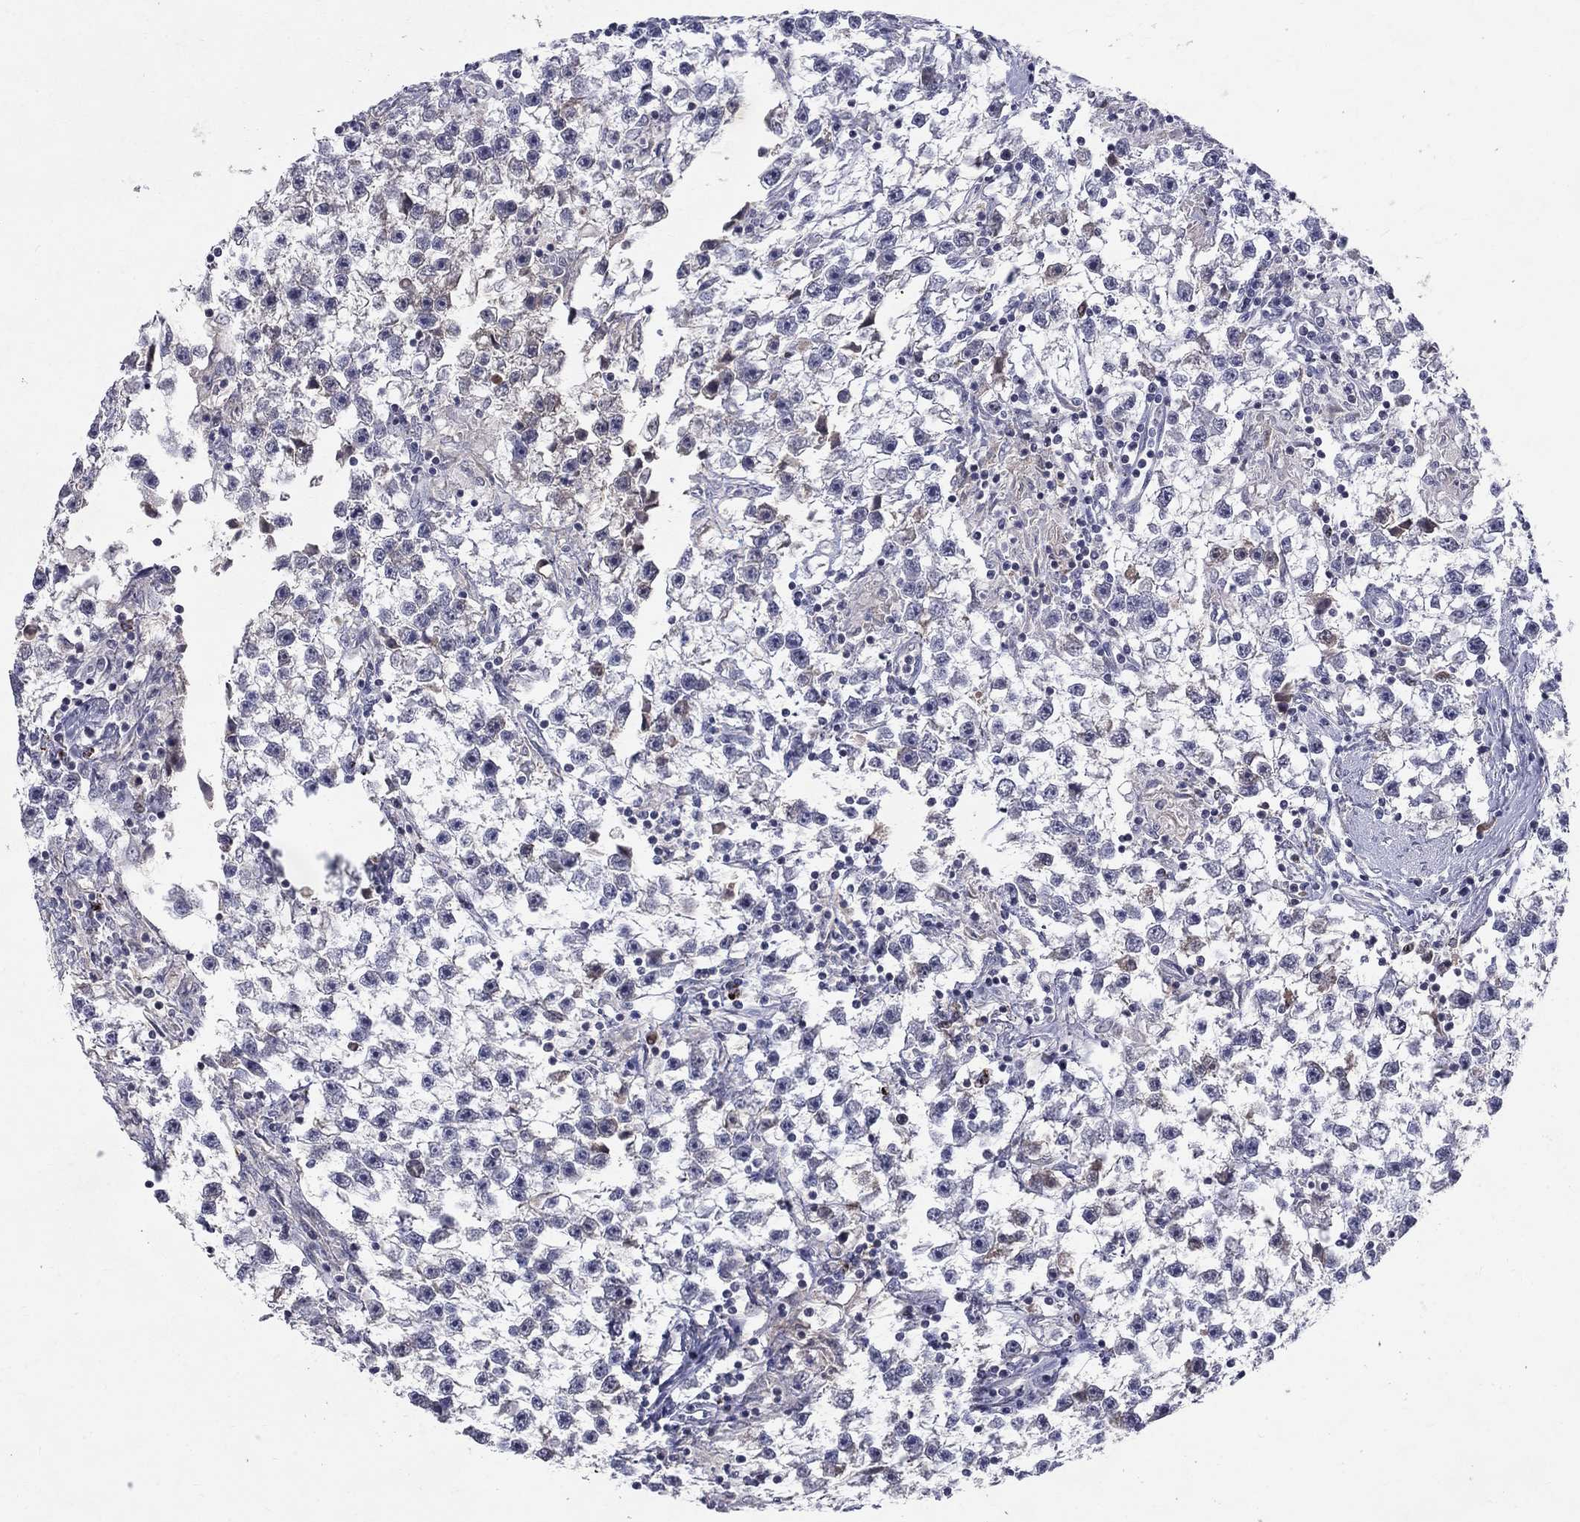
{"staining": {"intensity": "negative", "quantity": "none", "location": "none"}, "tissue": "testis cancer", "cell_type": "Tumor cells", "image_type": "cancer", "snomed": [{"axis": "morphology", "description": "Seminoma, NOS"}, {"axis": "topography", "description": "Testis"}], "caption": "Micrograph shows no significant protein expression in tumor cells of testis cancer (seminoma). Brightfield microscopy of IHC stained with DAB (brown) and hematoxylin (blue), captured at high magnification.", "gene": "SLC4A10", "patient": {"sex": "male", "age": 59}}